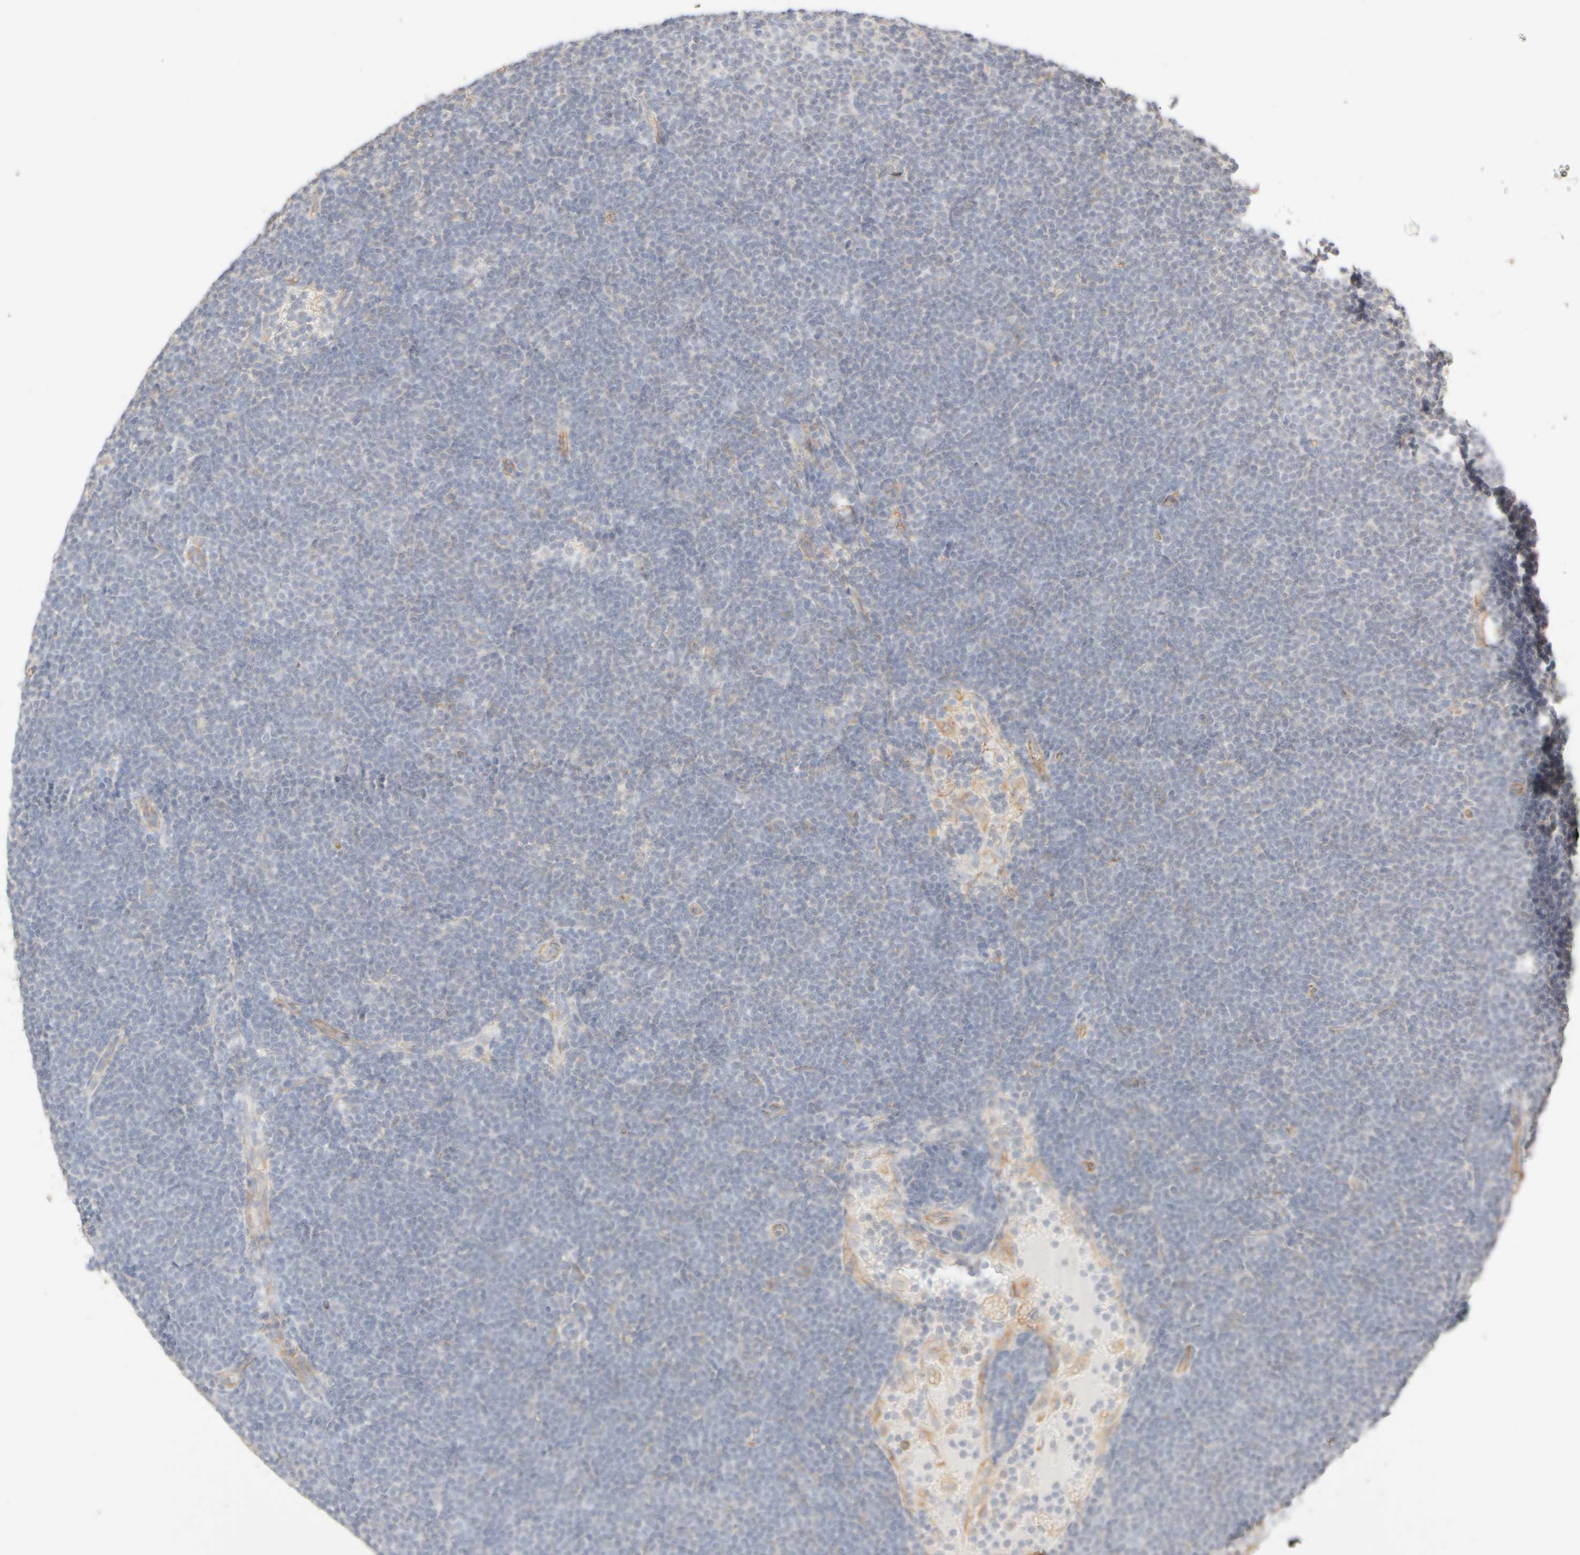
{"staining": {"intensity": "negative", "quantity": "none", "location": "none"}, "tissue": "lymphoma", "cell_type": "Tumor cells", "image_type": "cancer", "snomed": [{"axis": "morphology", "description": "Malignant lymphoma, non-Hodgkin's type, Low grade"}, {"axis": "topography", "description": "Lymph node"}], "caption": "A high-resolution micrograph shows IHC staining of lymphoma, which exhibits no significant expression in tumor cells.", "gene": "KRT15", "patient": {"sex": "female", "age": 53}}